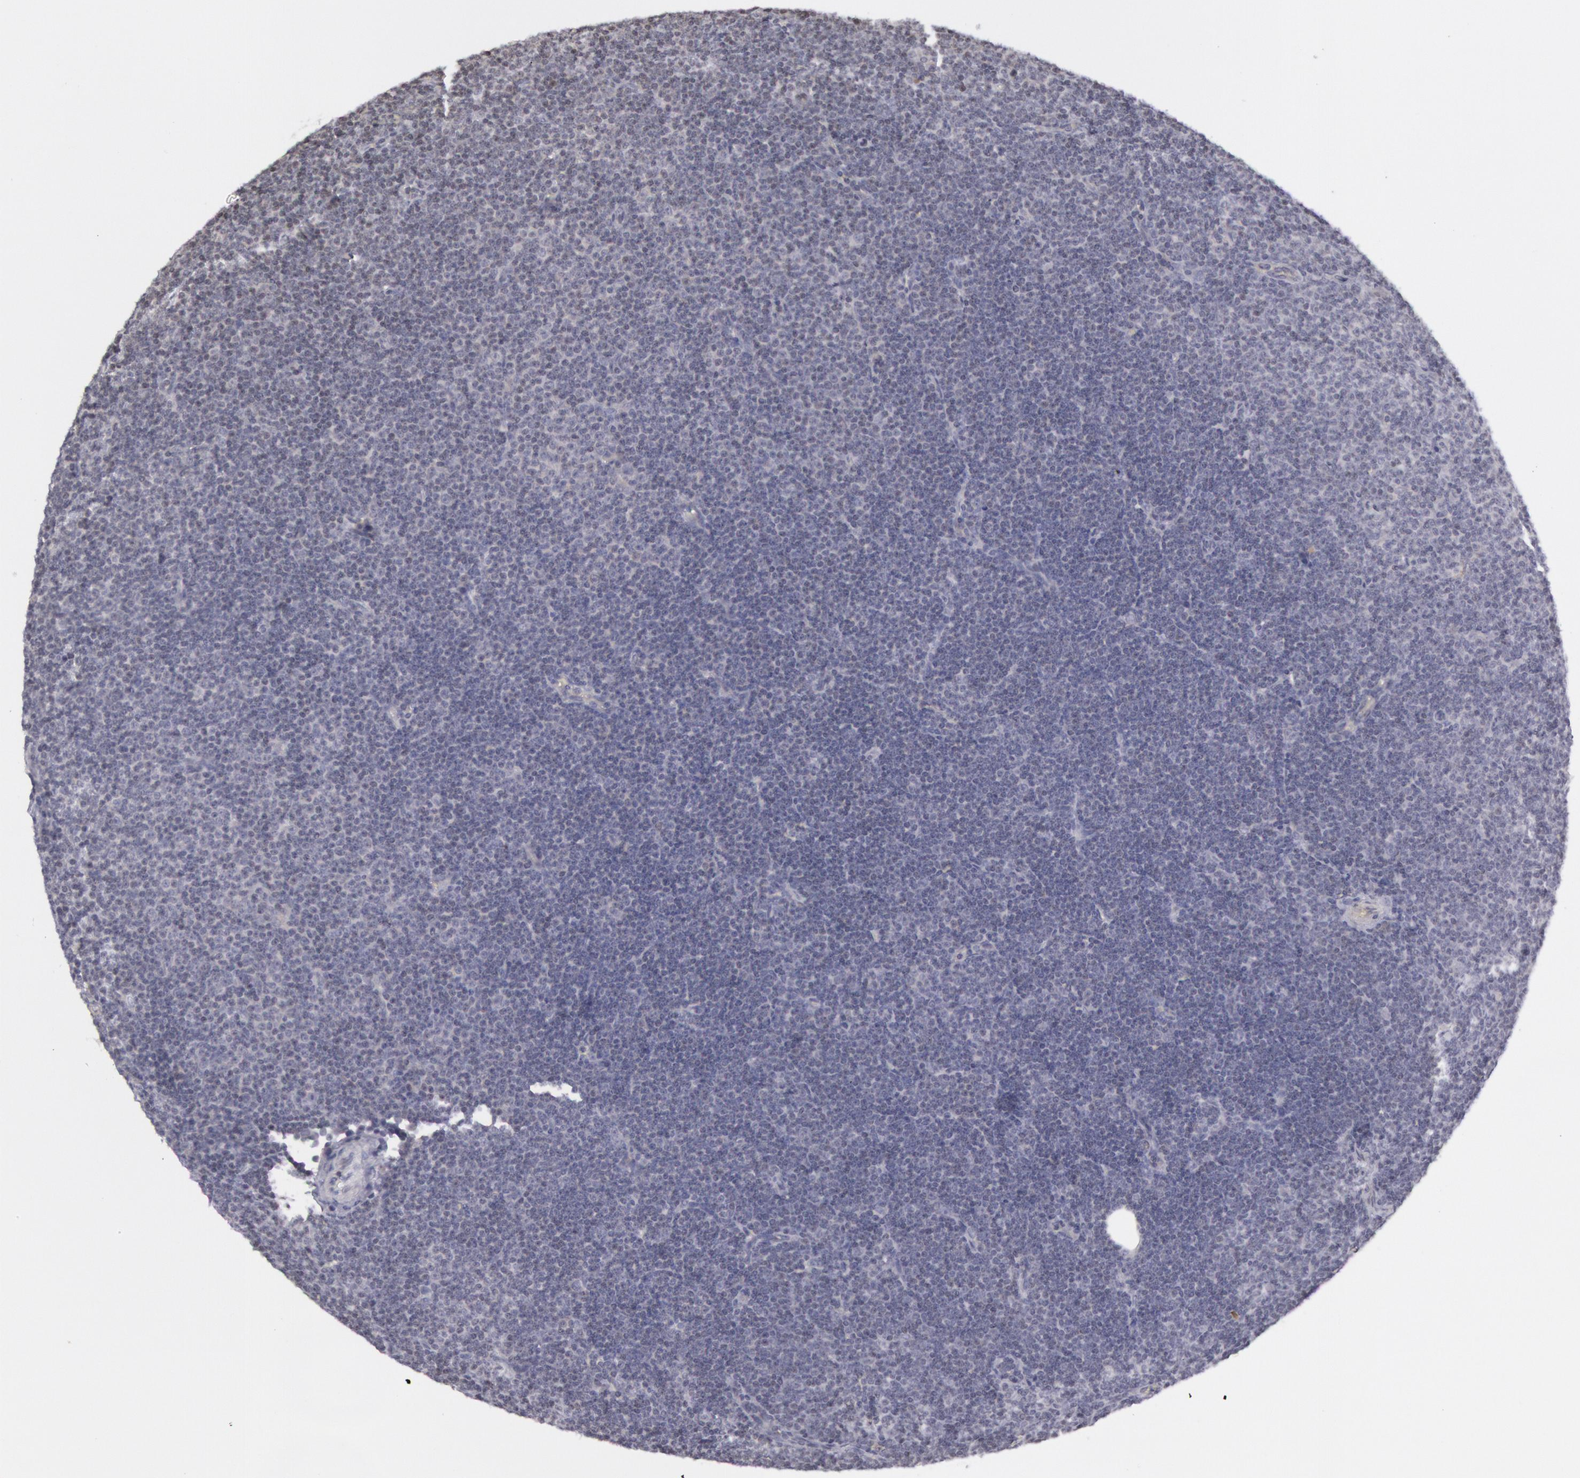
{"staining": {"intensity": "negative", "quantity": "none", "location": "none"}, "tissue": "lymphoma", "cell_type": "Tumor cells", "image_type": "cancer", "snomed": [{"axis": "morphology", "description": "Malignant lymphoma, non-Hodgkin's type, Low grade"}, {"axis": "topography", "description": "Lymph node"}], "caption": "Image shows no significant protein expression in tumor cells of low-grade malignant lymphoma, non-Hodgkin's type.", "gene": "PTGS2", "patient": {"sex": "male", "age": 57}}